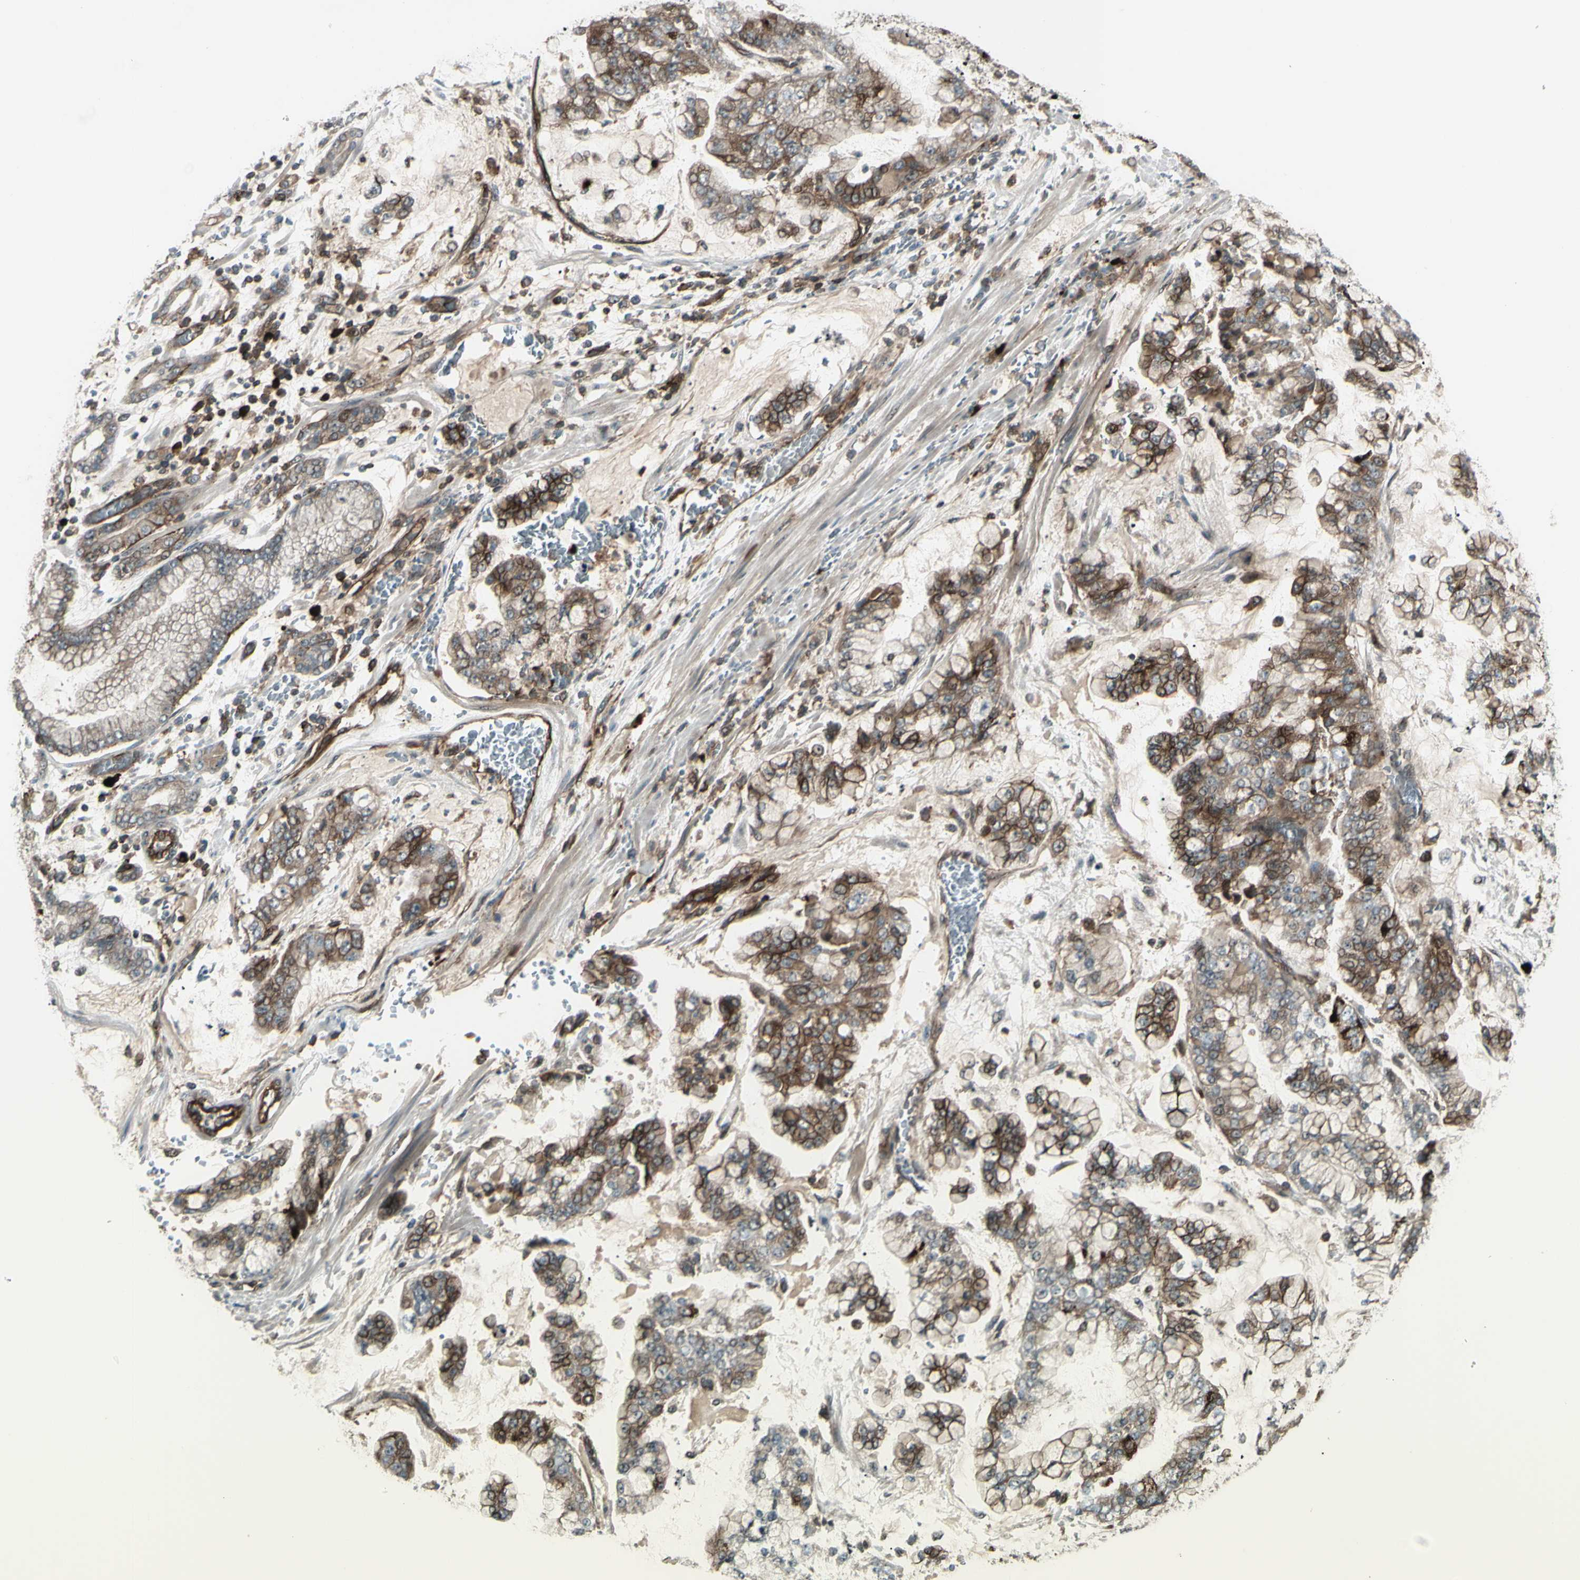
{"staining": {"intensity": "strong", "quantity": "25%-75%", "location": "cytoplasmic/membranous"}, "tissue": "stomach cancer", "cell_type": "Tumor cells", "image_type": "cancer", "snomed": [{"axis": "morphology", "description": "Normal tissue, NOS"}, {"axis": "morphology", "description": "Adenocarcinoma, NOS"}, {"axis": "topography", "description": "Stomach, upper"}, {"axis": "topography", "description": "Stomach"}], "caption": "IHC staining of adenocarcinoma (stomach), which displays high levels of strong cytoplasmic/membranous expression in approximately 25%-75% of tumor cells indicating strong cytoplasmic/membranous protein staining. The staining was performed using DAB (3,3'-diaminobenzidine) (brown) for protein detection and nuclei were counterstained in hematoxylin (blue).", "gene": "FXYD5", "patient": {"sex": "male", "age": 76}}